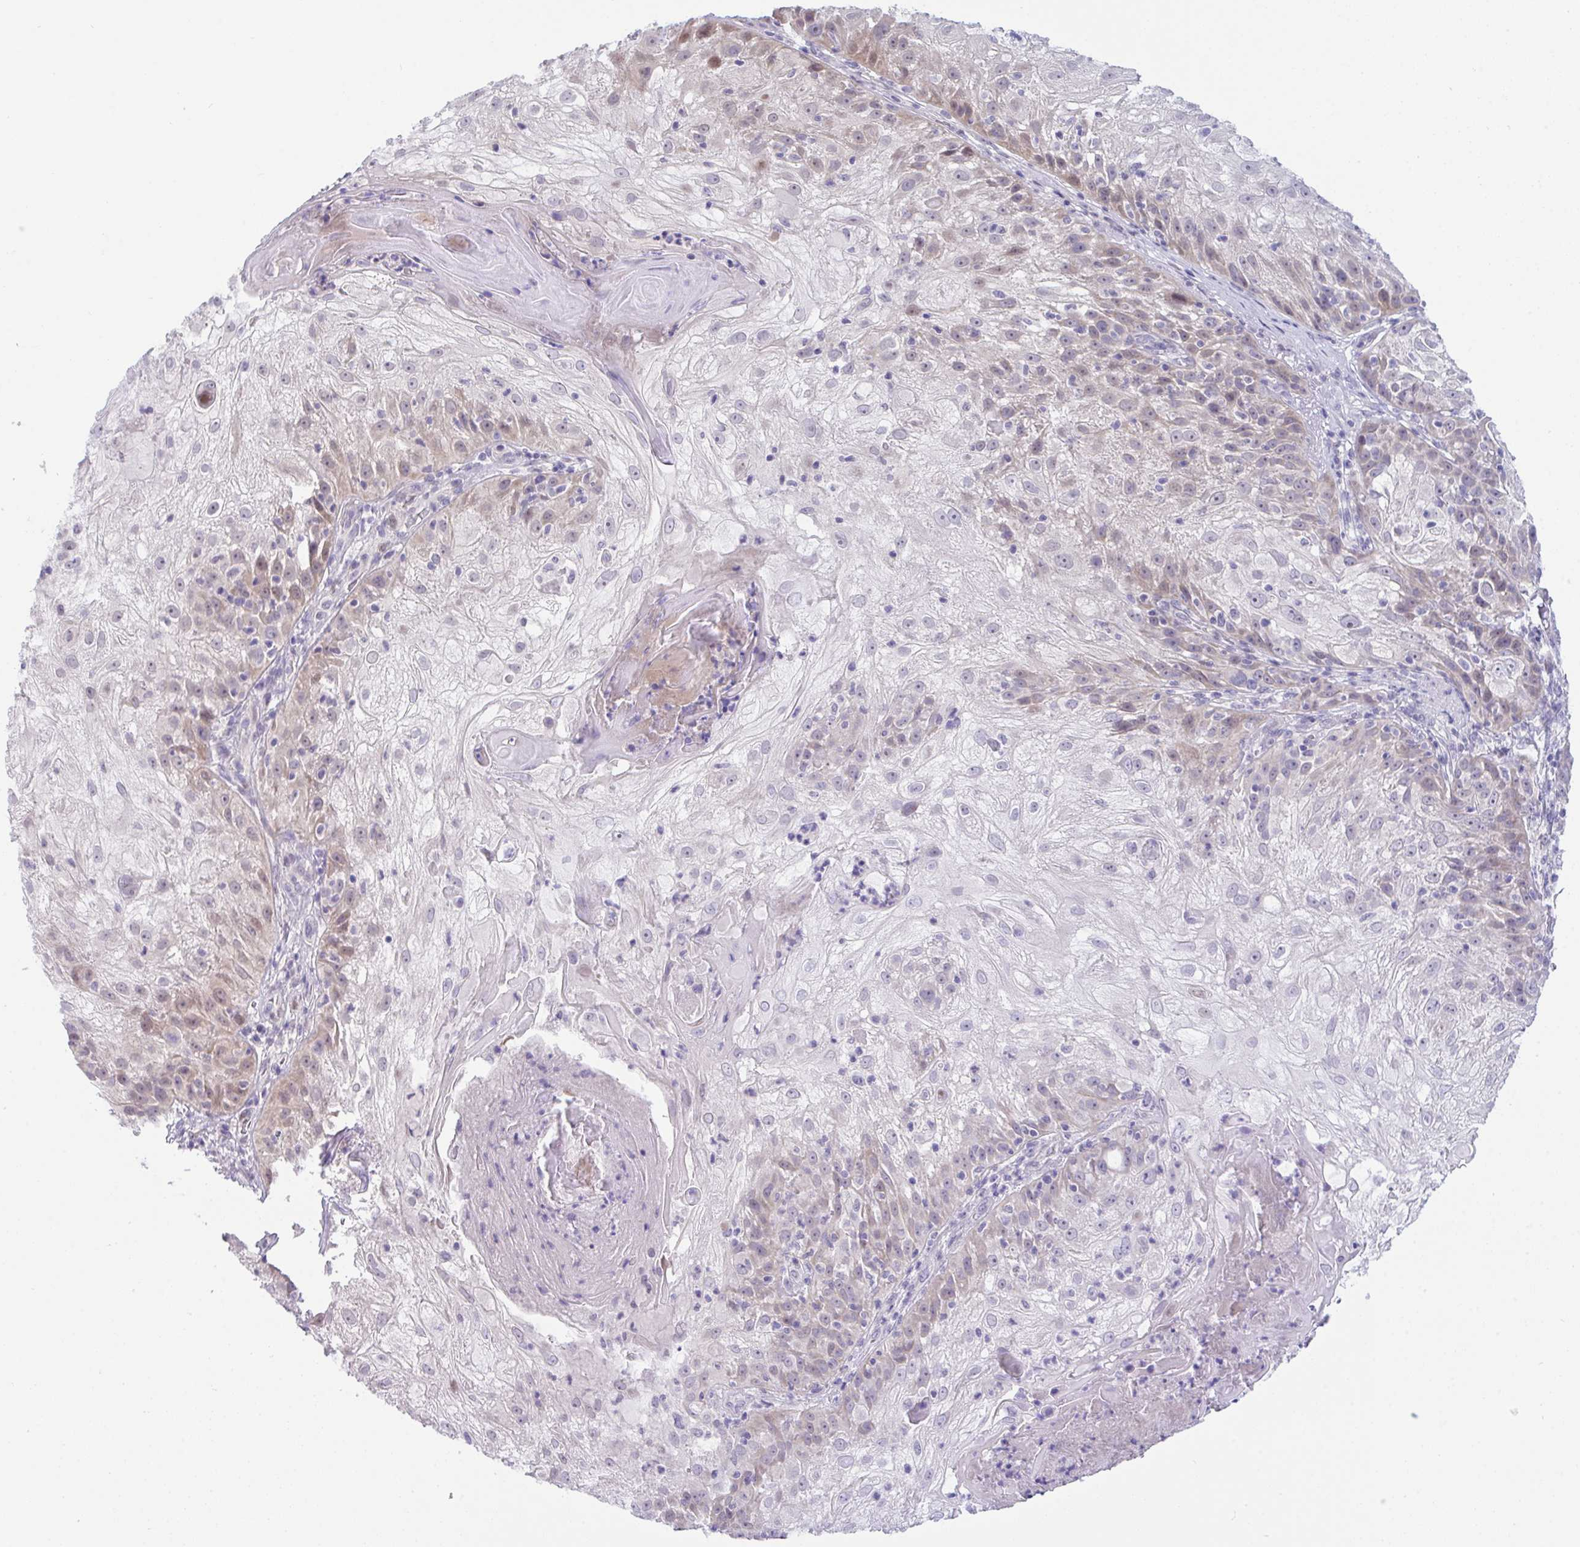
{"staining": {"intensity": "moderate", "quantity": "<25%", "location": "nuclear"}, "tissue": "skin cancer", "cell_type": "Tumor cells", "image_type": "cancer", "snomed": [{"axis": "morphology", "description": "Normal tissue, NOS"}, {"axis": "morphology", "description": "Squamous cell carcinoma, NOS"}, {"axis": "topography", "description": "Skin"}], "caption": "Immunohistochemical staining of skin cancer (squamous cell carcinoma) shows low levels of moderate nuclear protein staining in approximately <25% of tumor cells. (Brightfield microscopy of DAB IHC at high magnification).", "gene": "USP35", "patient": {"sex": "female", "age": 83}}